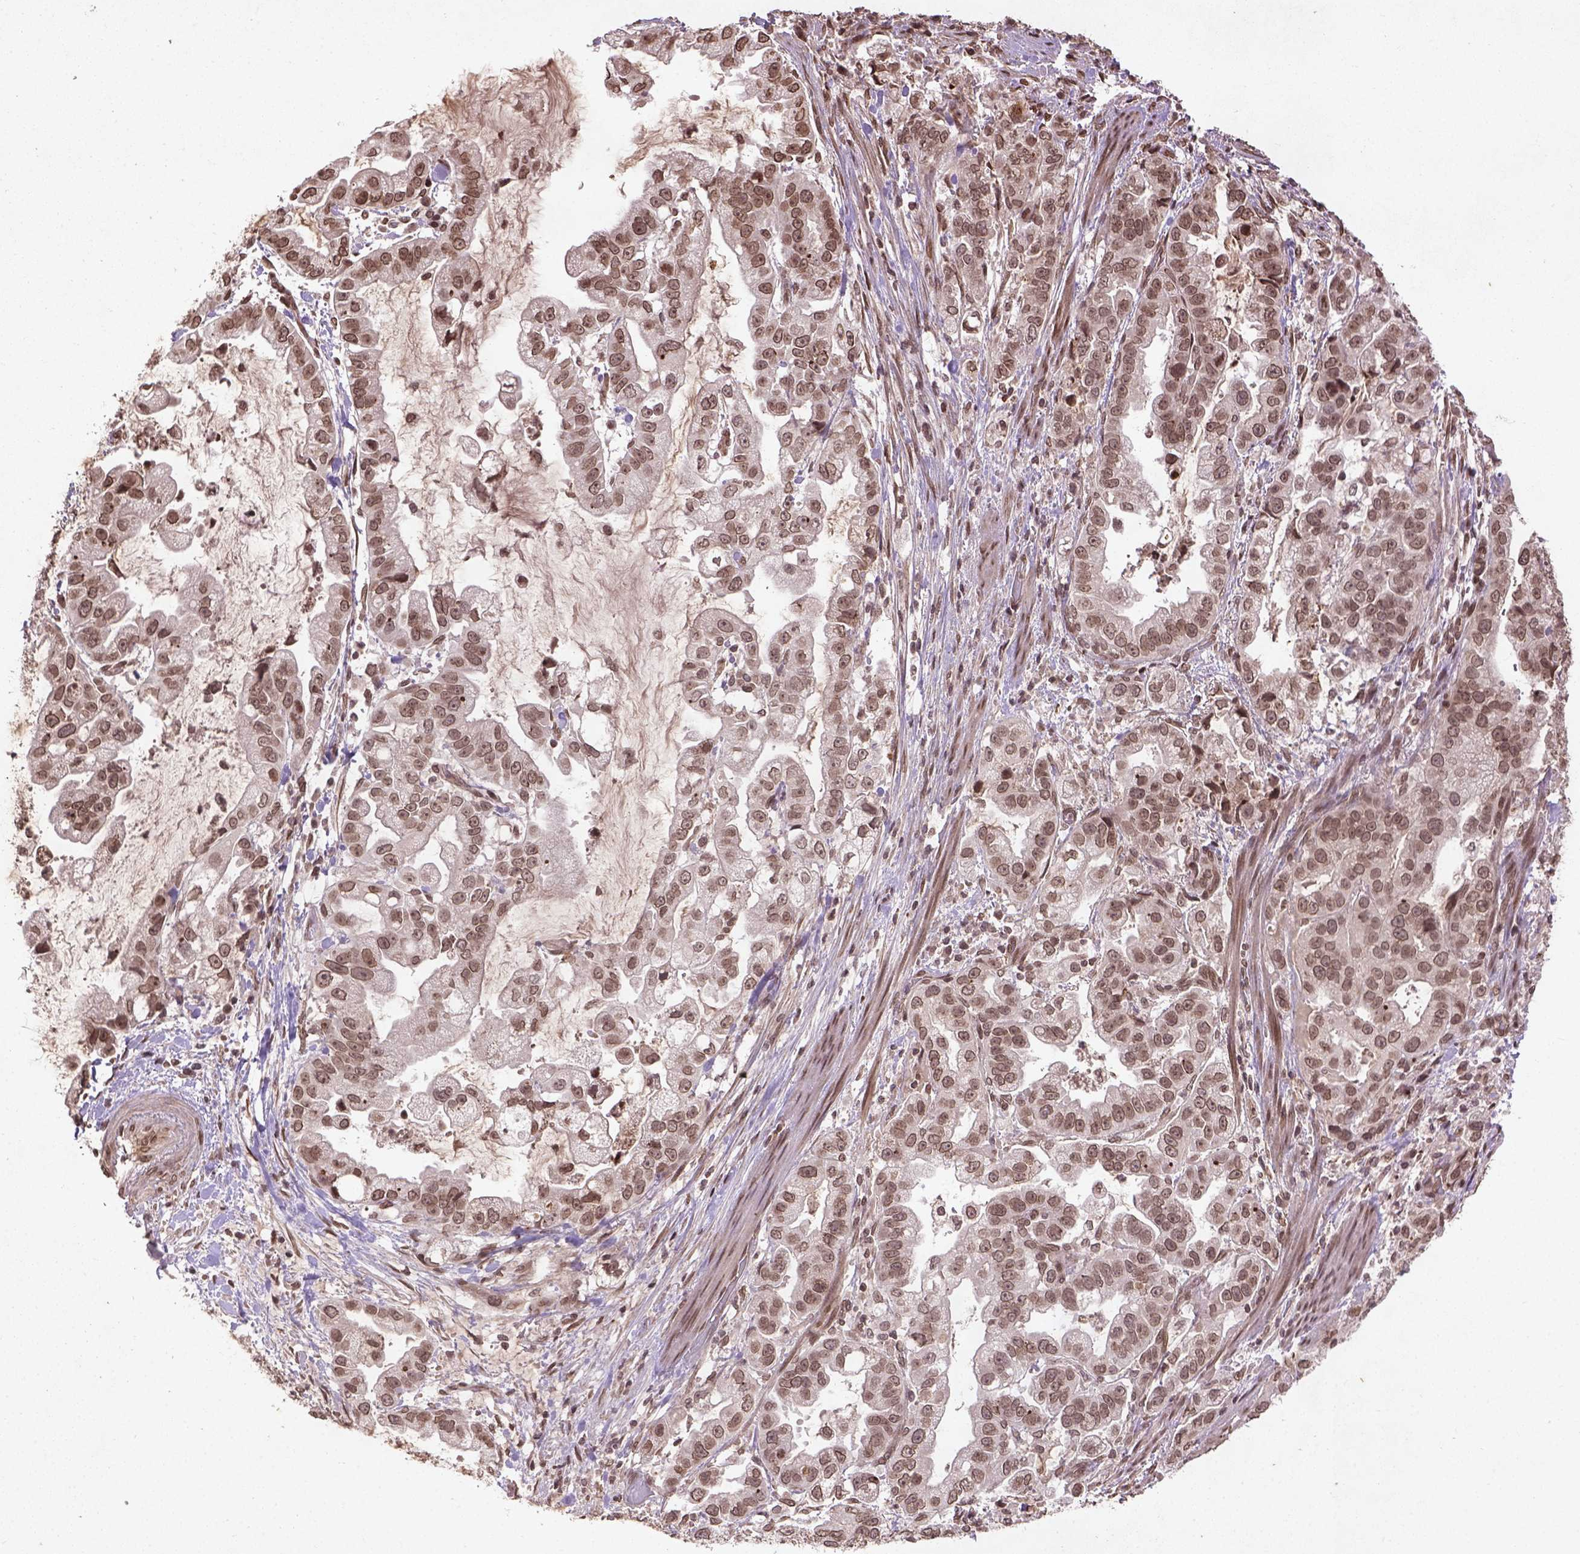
{"staining": {"intensity": "moderate", "quantity": ">75%", "location": "nuclear"}, "tissue": "stomach cancer", "cell_type": "Tumor cells", "image_type": "cancer", "snomed": [{"axis": "morphology", "description": "Adenocarcinoma, NOS"}, {"axis": "topography", "description": "Stomach"}], "caption": "High-power microscopy captured an immunohistochemistry image of stomach cancer (adenocarcinoma), revealing moderate nuclear positivity in approximately >75% of tumor cells. The staining is performed using DAB brown chromogen to label protein expression. The nuclei are counter-stained blue using hematoxylin.", "gene": "BANF1", "patient": {"sex": "male", "age": 59}}